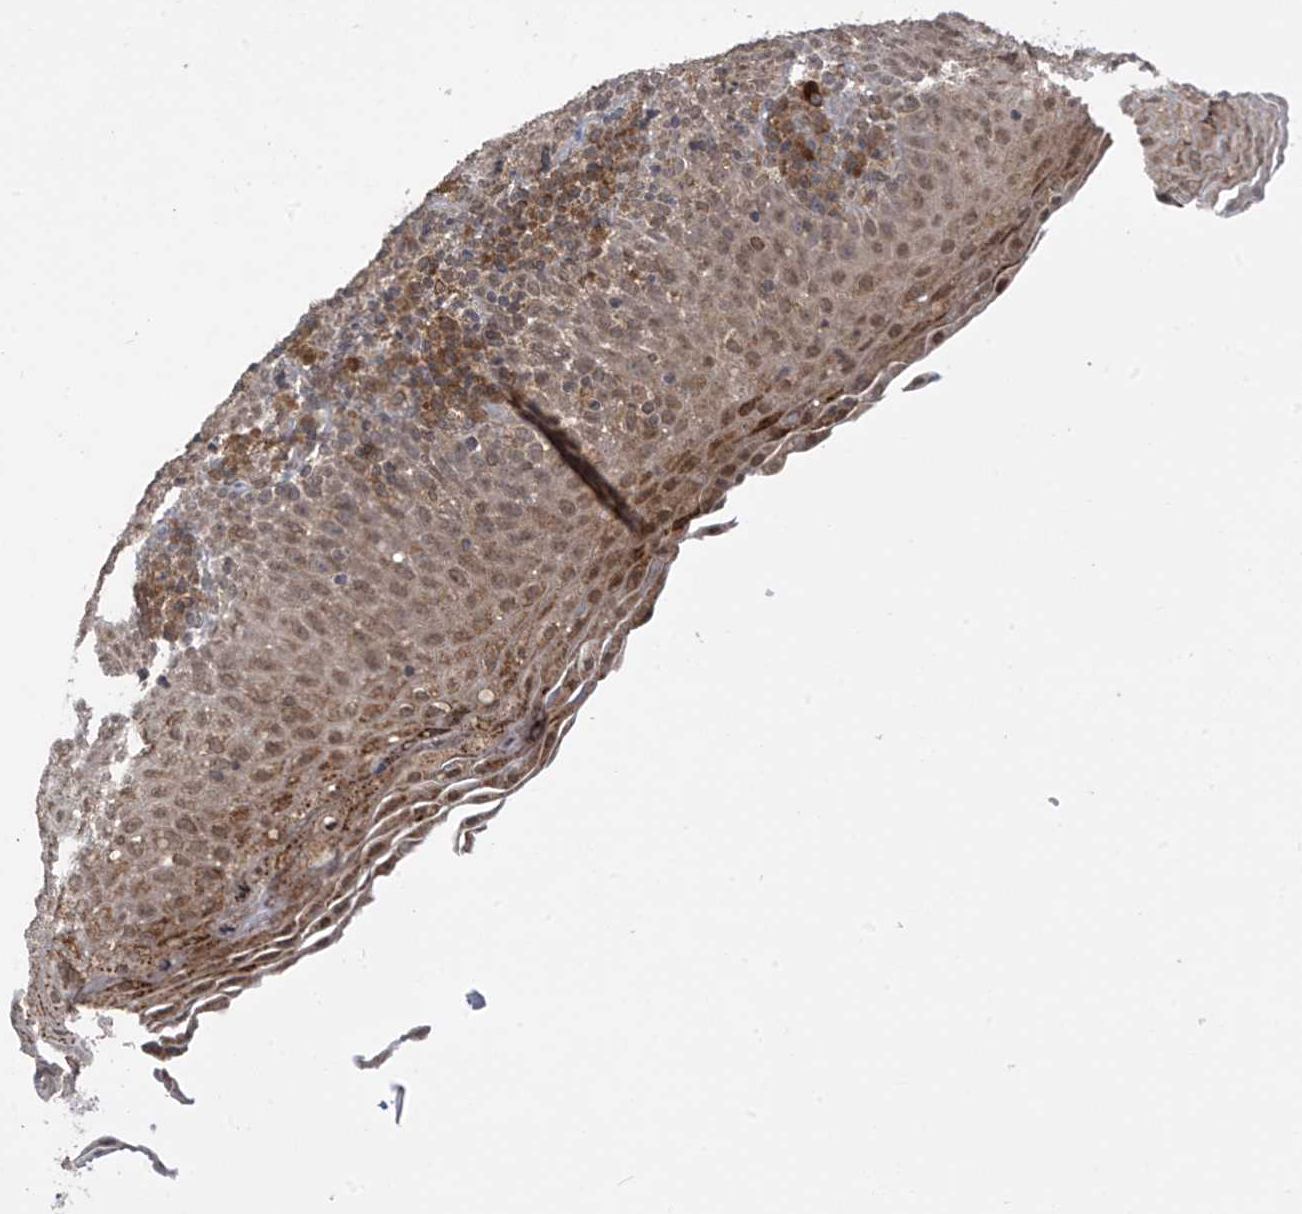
{"staining": {"intensity": "weak", "quantity": "25%-75%", "location": "cytoplasmic/membranous,nuclear"}, "tissue": "tonsil", "cell_type": "Germinal center cells", "image_type": "normal", "snomed": [{"axis": "morphology", "description": "Normal tissue, NOS"}, {"axis": "topography", "description": "Tonsil"}], "caption": "This photomicrograph exhibits IHC staining of benign tonsil, with low weak cytoplasmic/membranous,nuclear expression in approximately 25%-75% of germinal center cells.", "gene": "LCOR", "patient": {"sex": "female", "age": 19}}